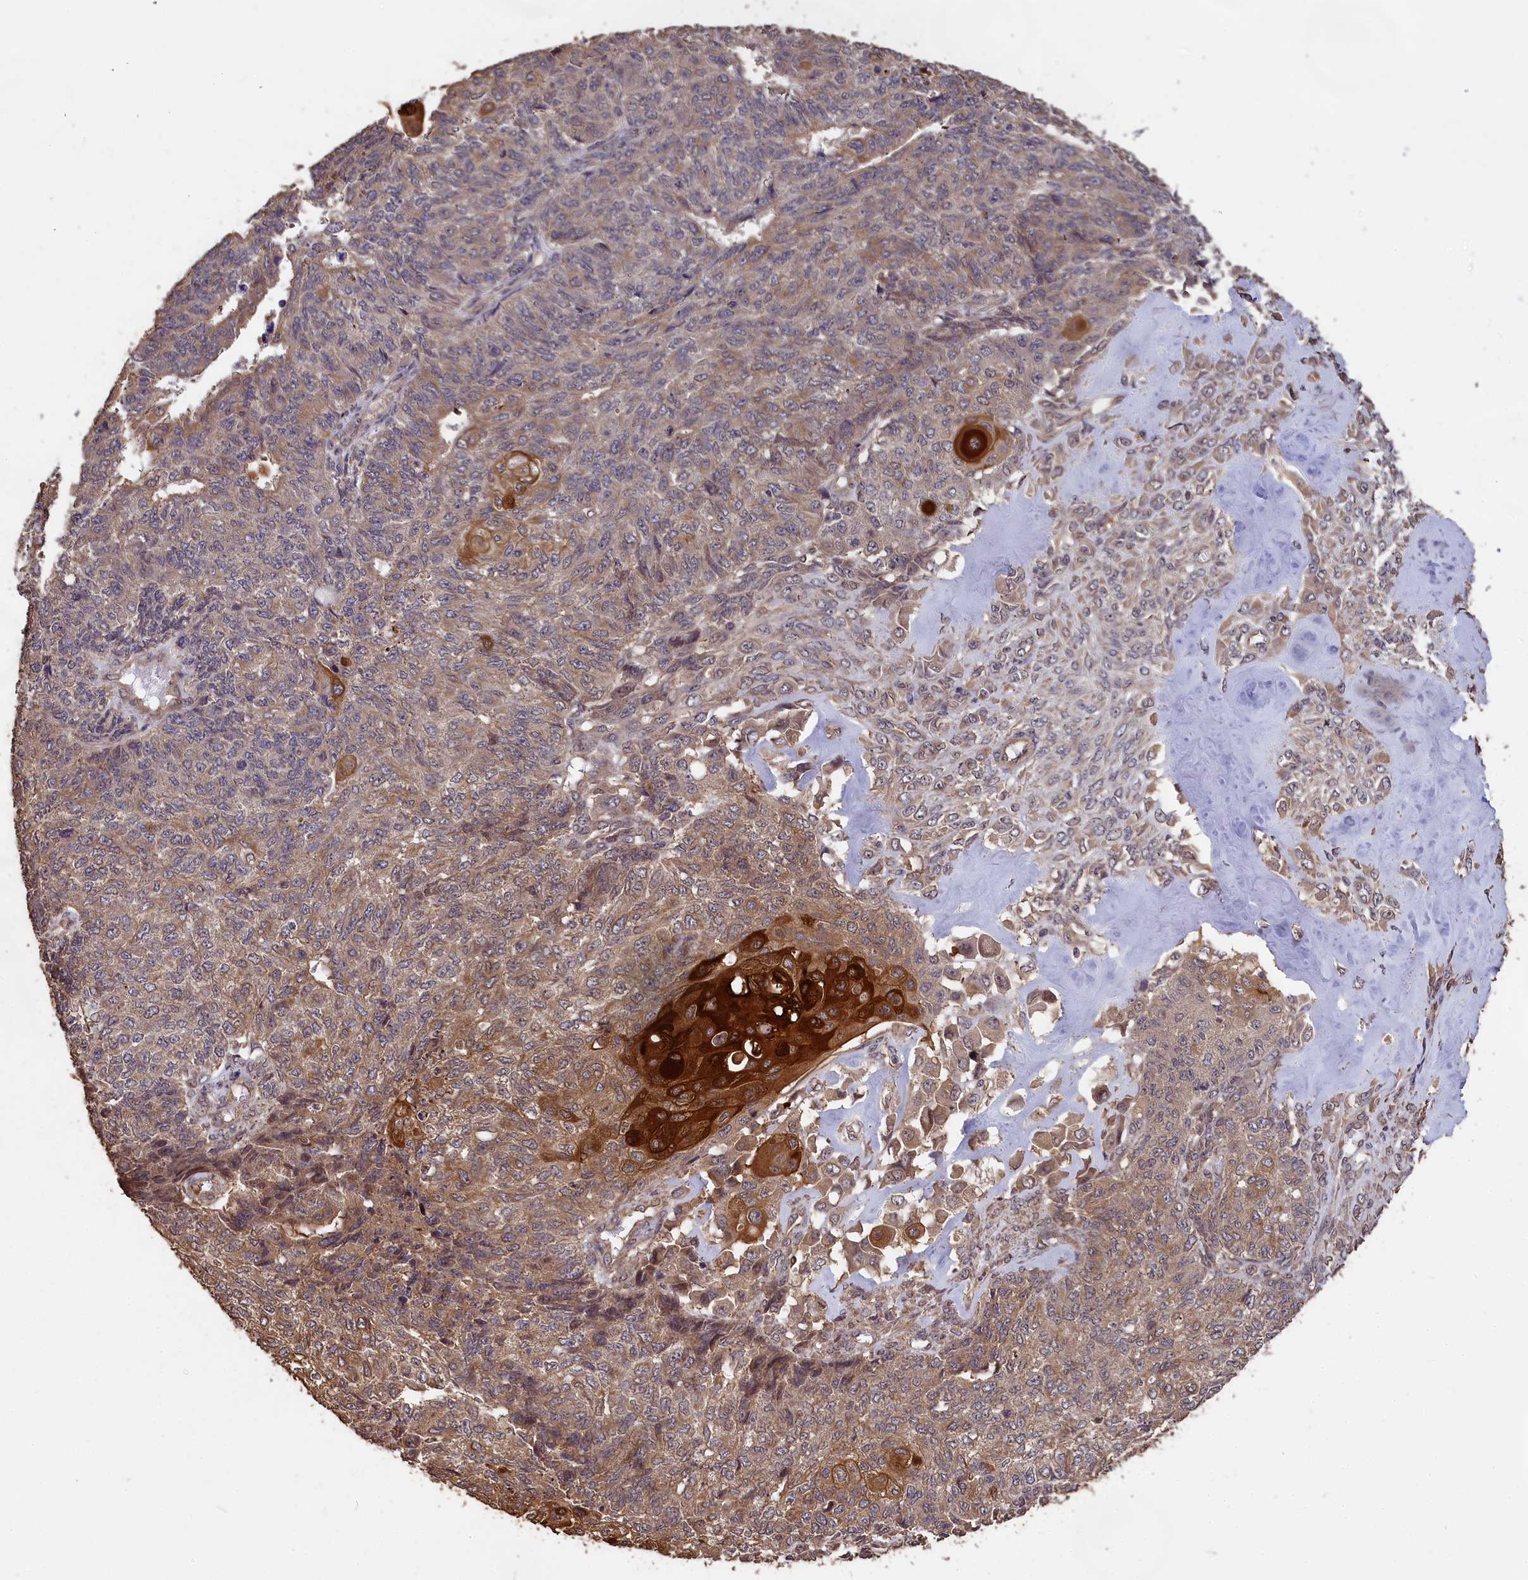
{"staining": {"intensity": "strong", "quantity": "<25%", "location": "cytoplasmic/membranous"}, "tissue": "endometrial cancer", "cell_type": "Tumor cells", "image_type": "cancer", "snomed": [{"axis": "morphology", "description": "Adenocarcinoma, NOS"}, {"axis": "topography", "description": "Endometrium"}], "caption": "Immunohistochemical staining of endometrial cancer demonstrates medium levels of strong cytoplasmic/membranous protein positivity in about <25% of tumor cells. (DAB IHC with brightfield microscopy, high magnification).", "gene": "CHD9", "patient": {"sex": "female", "age": 32}}